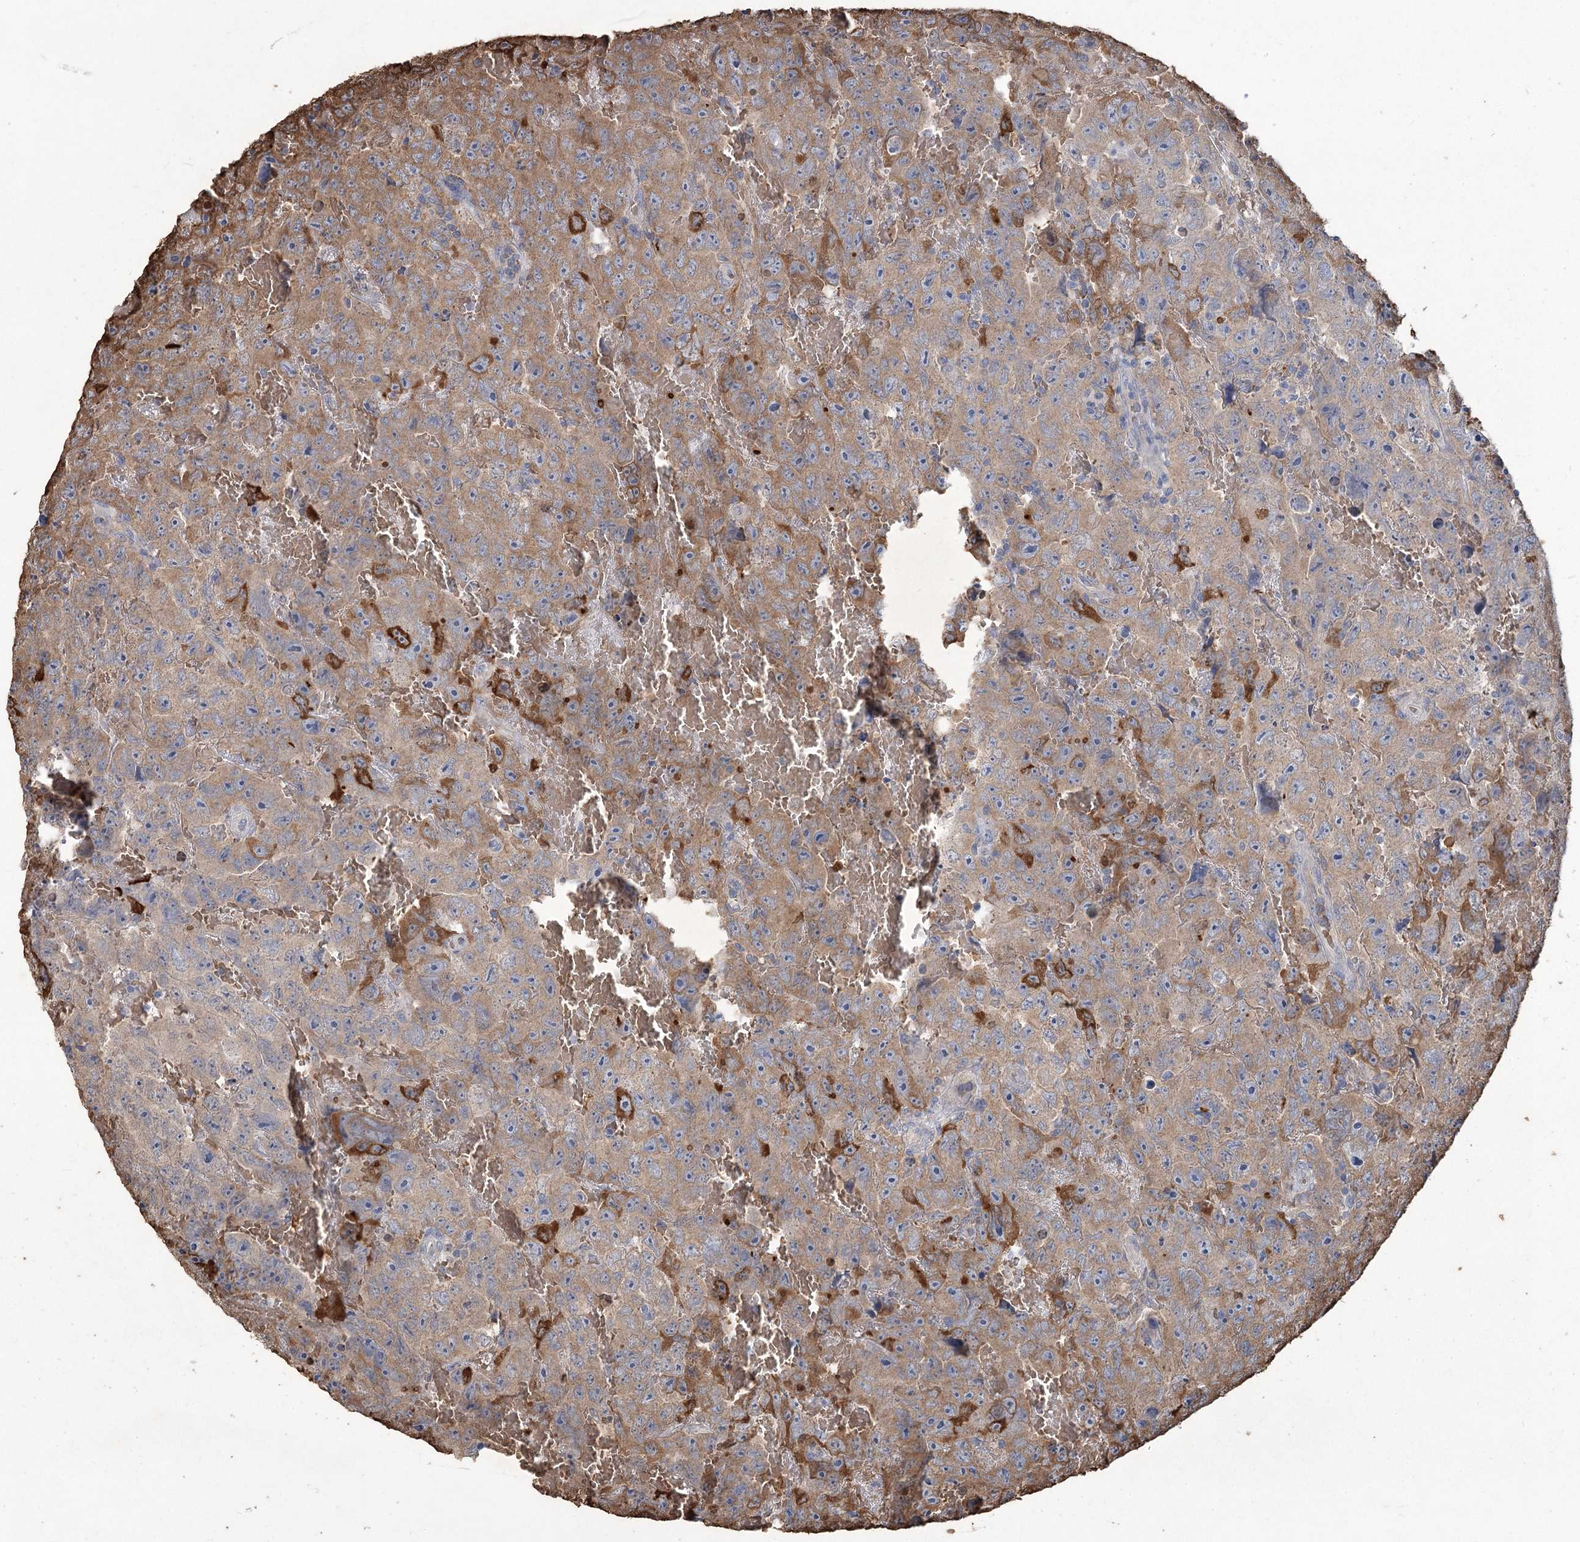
{"staining": {"intensity": "moderate", "quantity": ">75%", "location": "cytoplasmic/membranous"}, "tissue": "testis cancer", "cell_type": "Tumor cells", "image_type": "cancer", "snomed": [{"axis": "morphology", "description": "Carcinoma, Embryonal, NOS"}, {"axis": "topography", "description": "Testis"}], "caption": "A photomicrograph of testis cancer stained for a protein reveals moderate cytoplasmic/membranous brown staining in tumor cells.", "gene": "HBA1", "patient": {"sex": "male", "age": 45}}